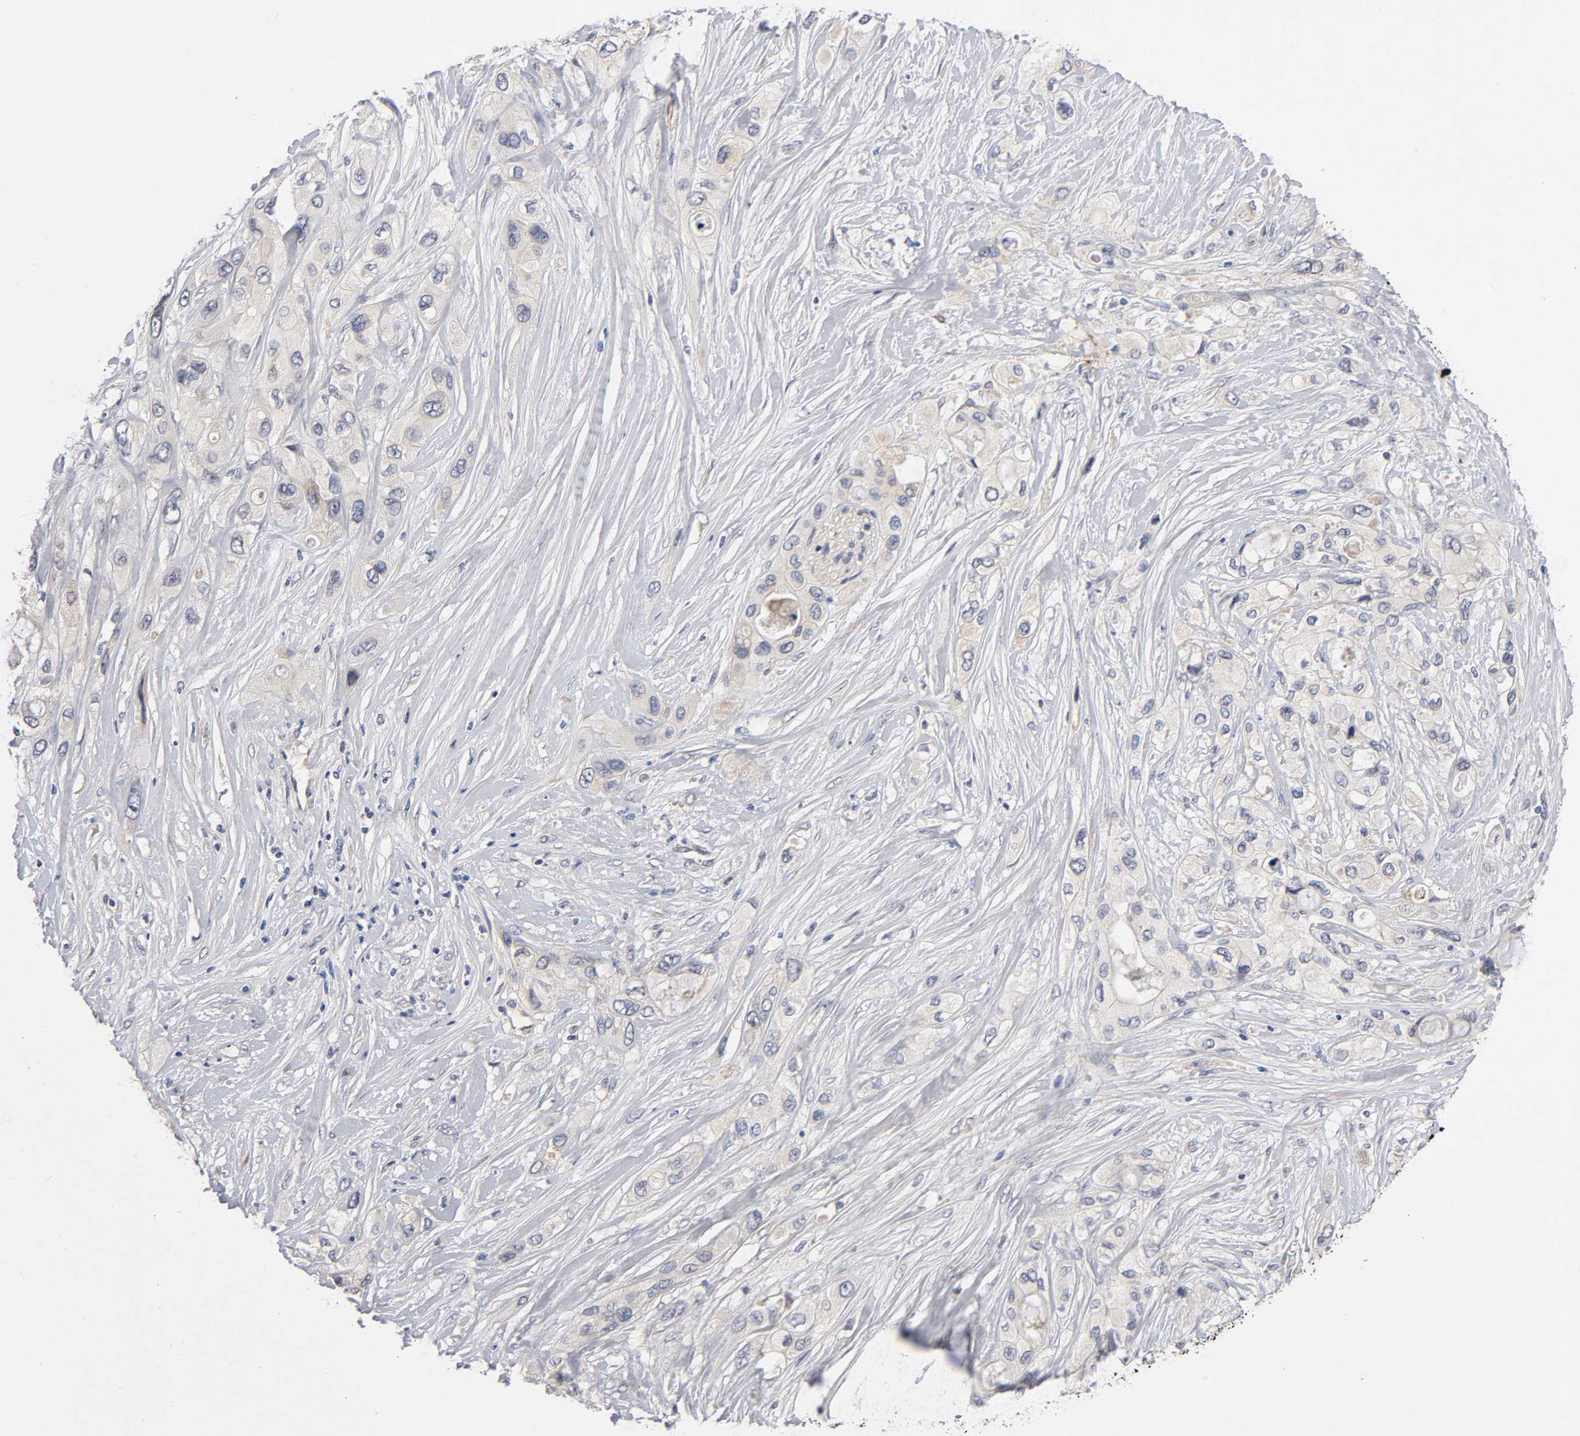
{"staining": {"intensity": "weak", "quantity": "25%-75%", "location": "cytoplasmic/membranous"}, "tissue": "pancreatic cancer", "cell_type": "Tumor cells", "image_type": "cancer", "snomed": [{"axis": "morphology", "description": "Adenocarcinoma, NOS"}, {"axis": "topography", "description": "Pancreas"}], "caption": "Pancreatic adenocarcinoma tissue shows weak cytoplasmic/membranous expression in about 25%-75% of tumor cells (DAB (3,3'-diaminobenzidine) = brown stain, brightfield microscopy at high magnification).", "gene": "NOVA1", "patient": {"sex": "female", "age": 59}}